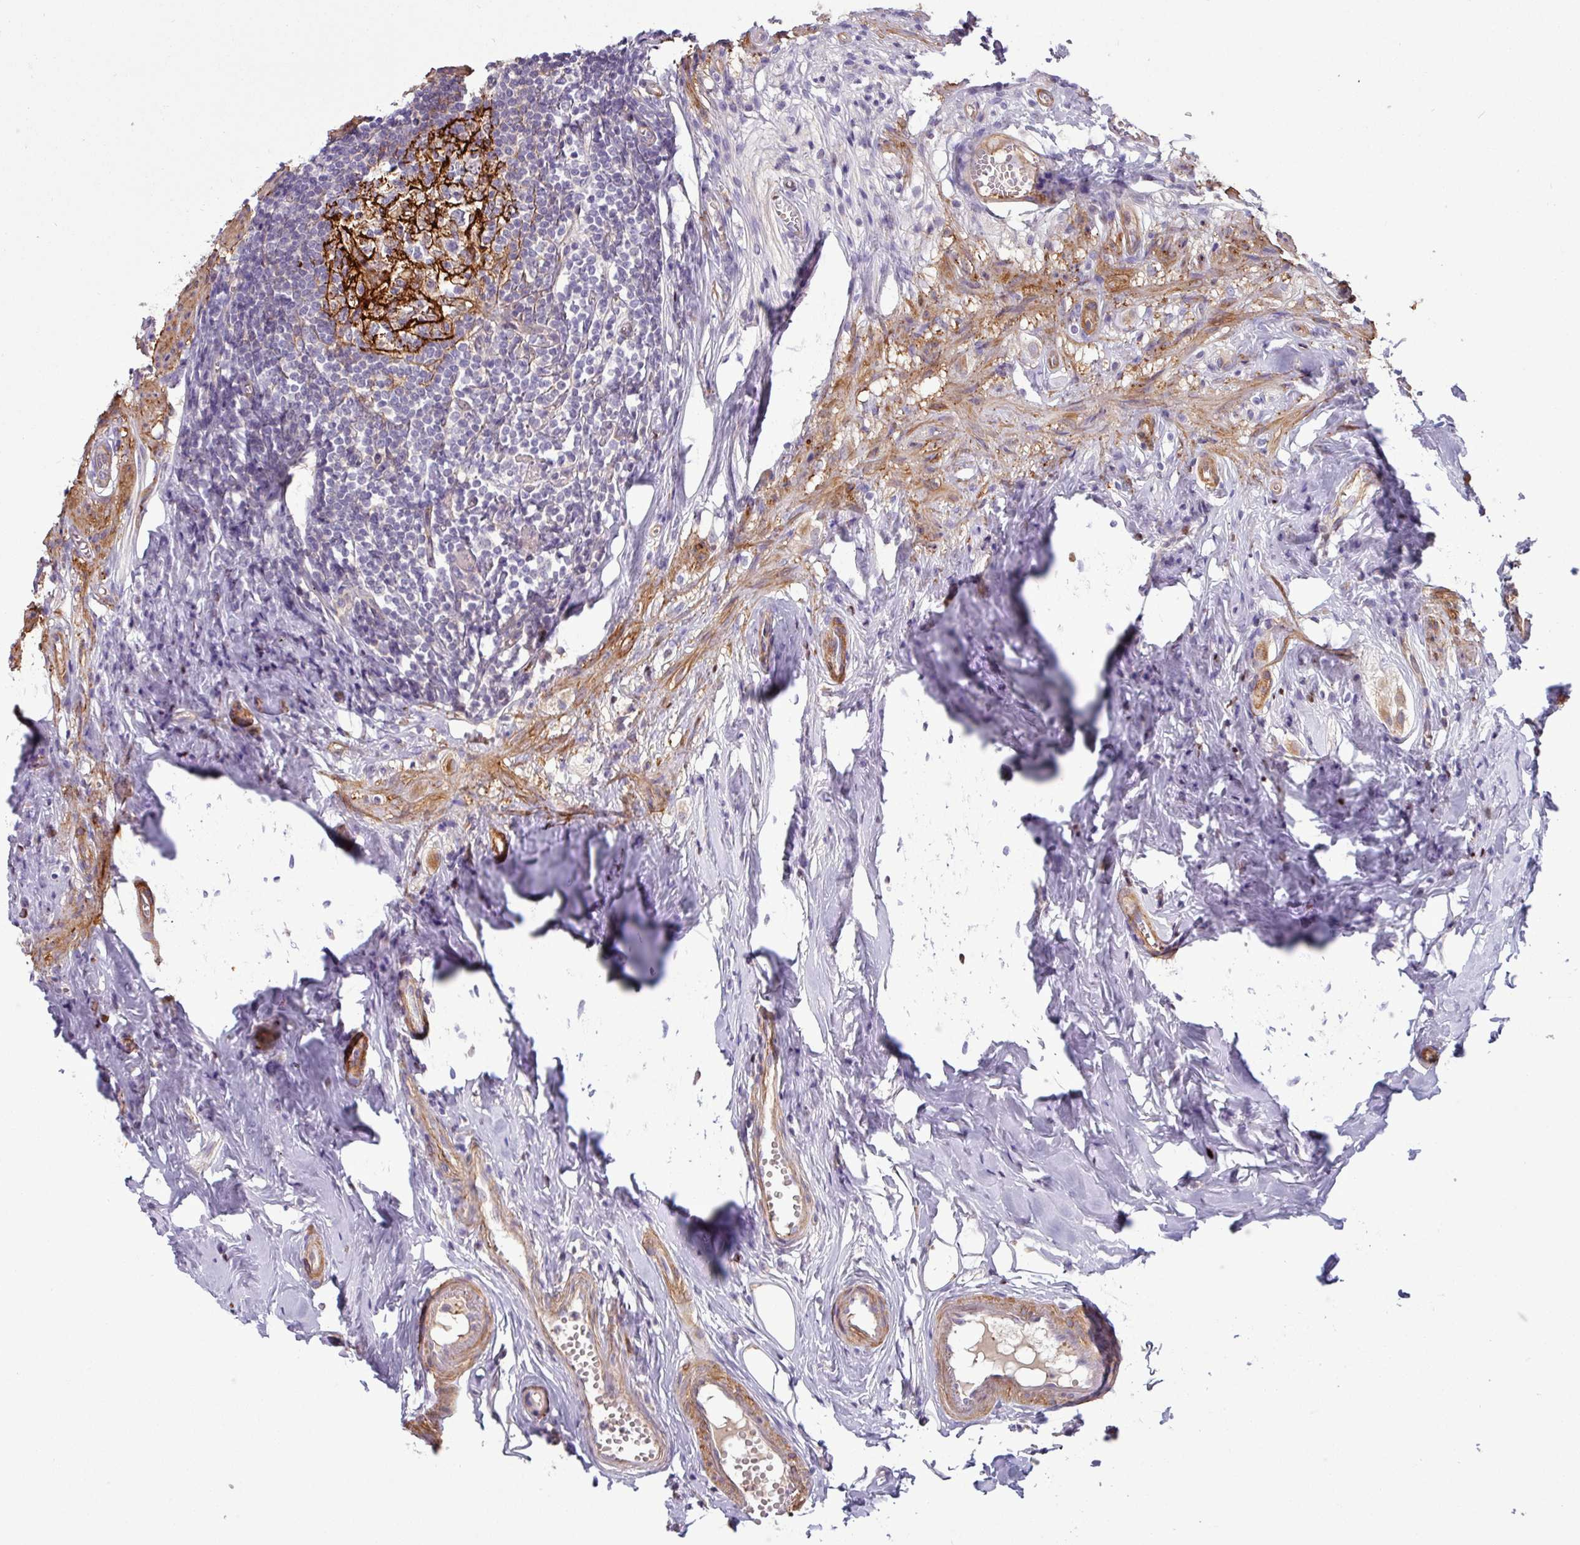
{"staining": {"intensity": "weak", "quantity": "25%-75%", "location": "cytoplasmic/membranous"}, "tissue": "appendix", "cell_type": "Lymphoid tissue", "image_type": "normal", "snomed": [{"axis": "morphology", "description": "Normal tissue, NOS"}, {"axis": "topography", "description": "Appendix"}], "caption": "DAB immunohistochemical staining of unremarkable human appendix shows weak cytoplasmic/membranous protein expression in approximately 25%-75% of lymphoid tissue. (Stains: DAB (3,3'-diaminobenzidine) in brown, nuclei in blue, Microscopy: brightfield microscopy at high magnification).", "gene": "PCED1A", "patient": {"sex": "female", "age": 51}}